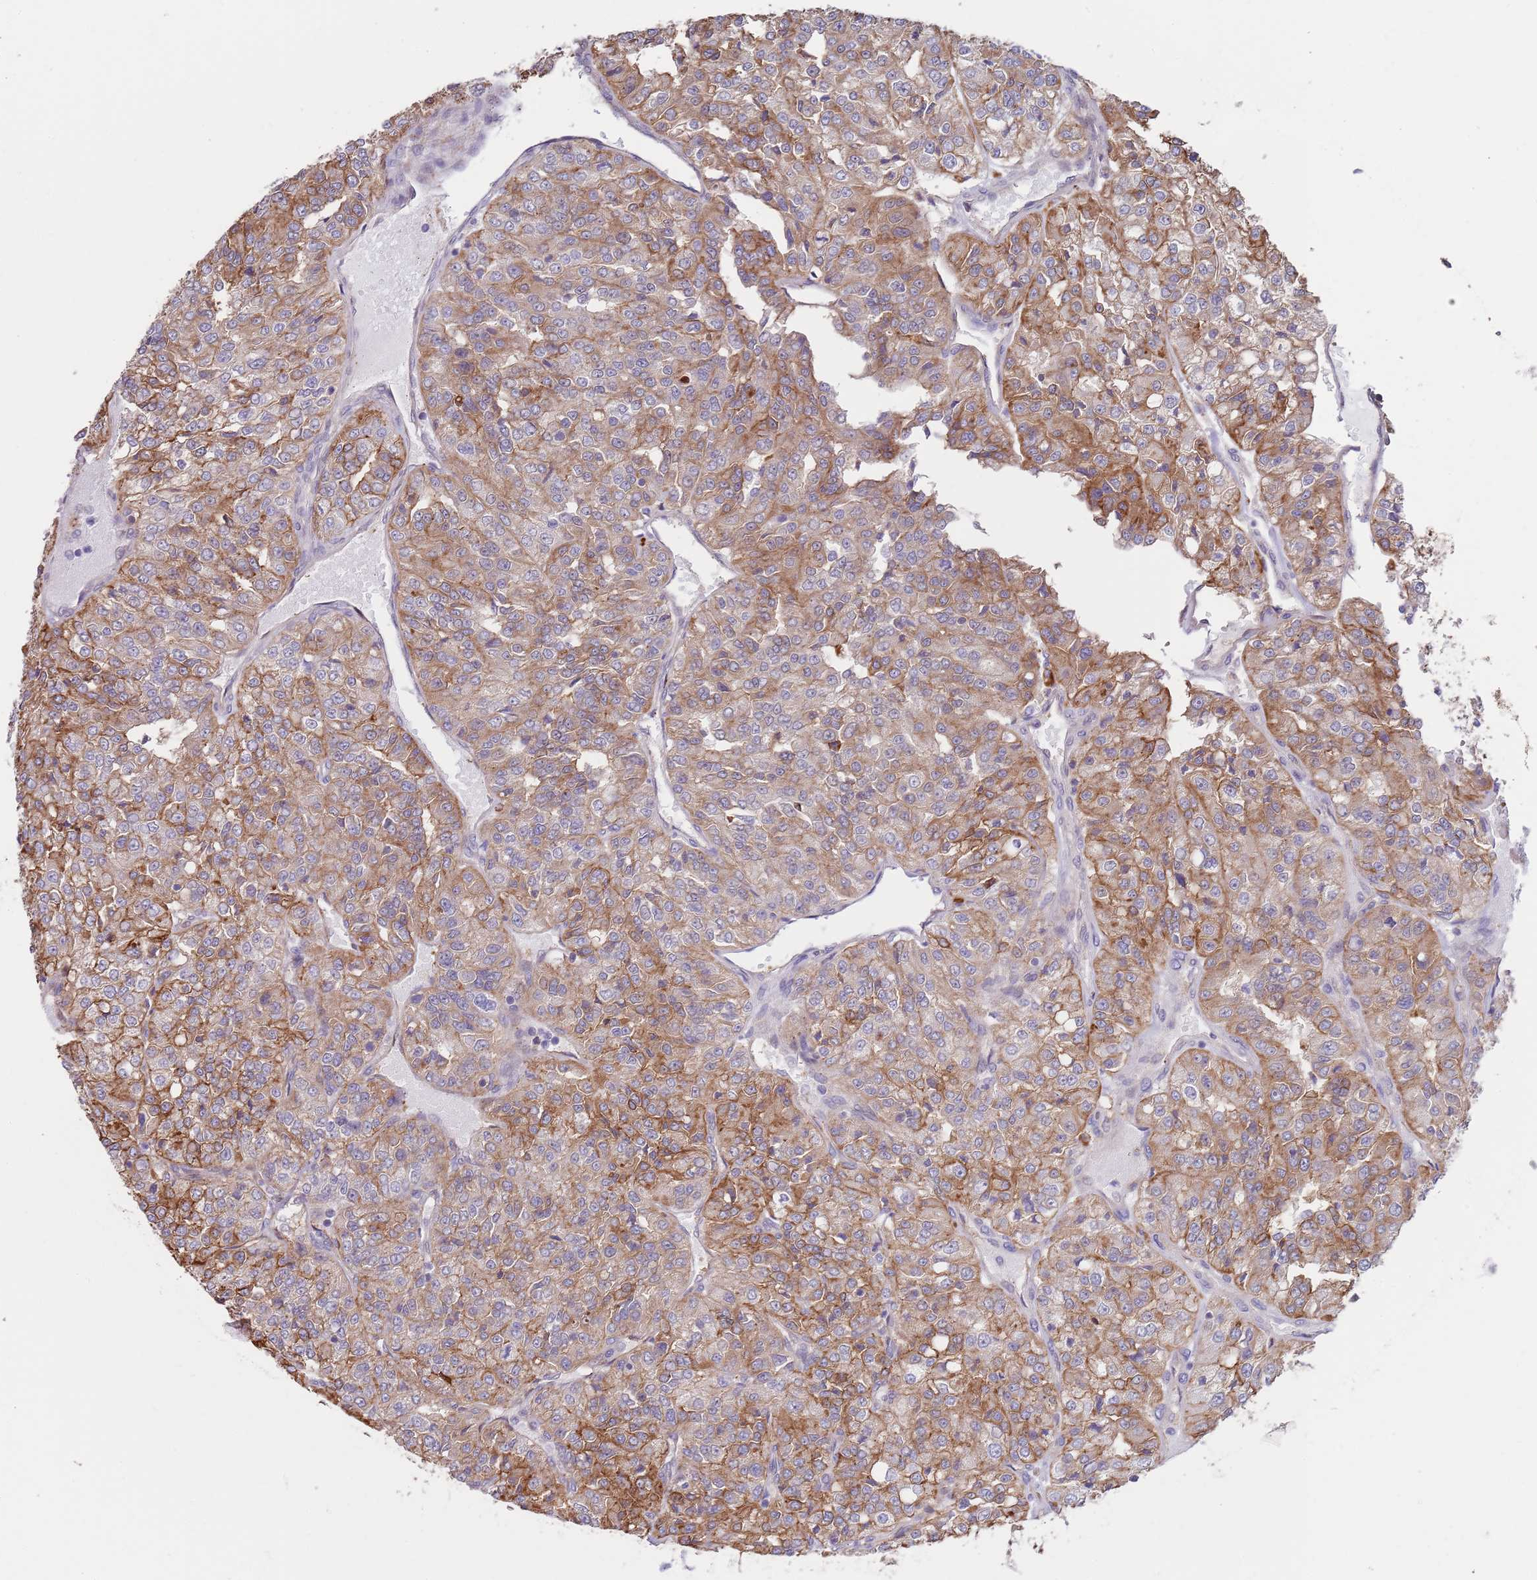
{"staining": {"intensity": "moderate", "quantity": ">75%", "location": "cytoplasmic/membranous"}, "tissue": "renal cancer", "cell_type": "Tumor cells", "image_type": "cancer", "snomed": [{"axis": "morphology", "description": "Adenocarcinoma, NOS"}, {"axis": "topography", "description": "Kidney"}], "caption": "Protein analysis of renal adenocarcinoma tissue shows moderate cytoplasmic/membranous staining in about >75% of tumor cells.", "gene": "BPNT1", "patient": {"sex": "female", "age": 63}}